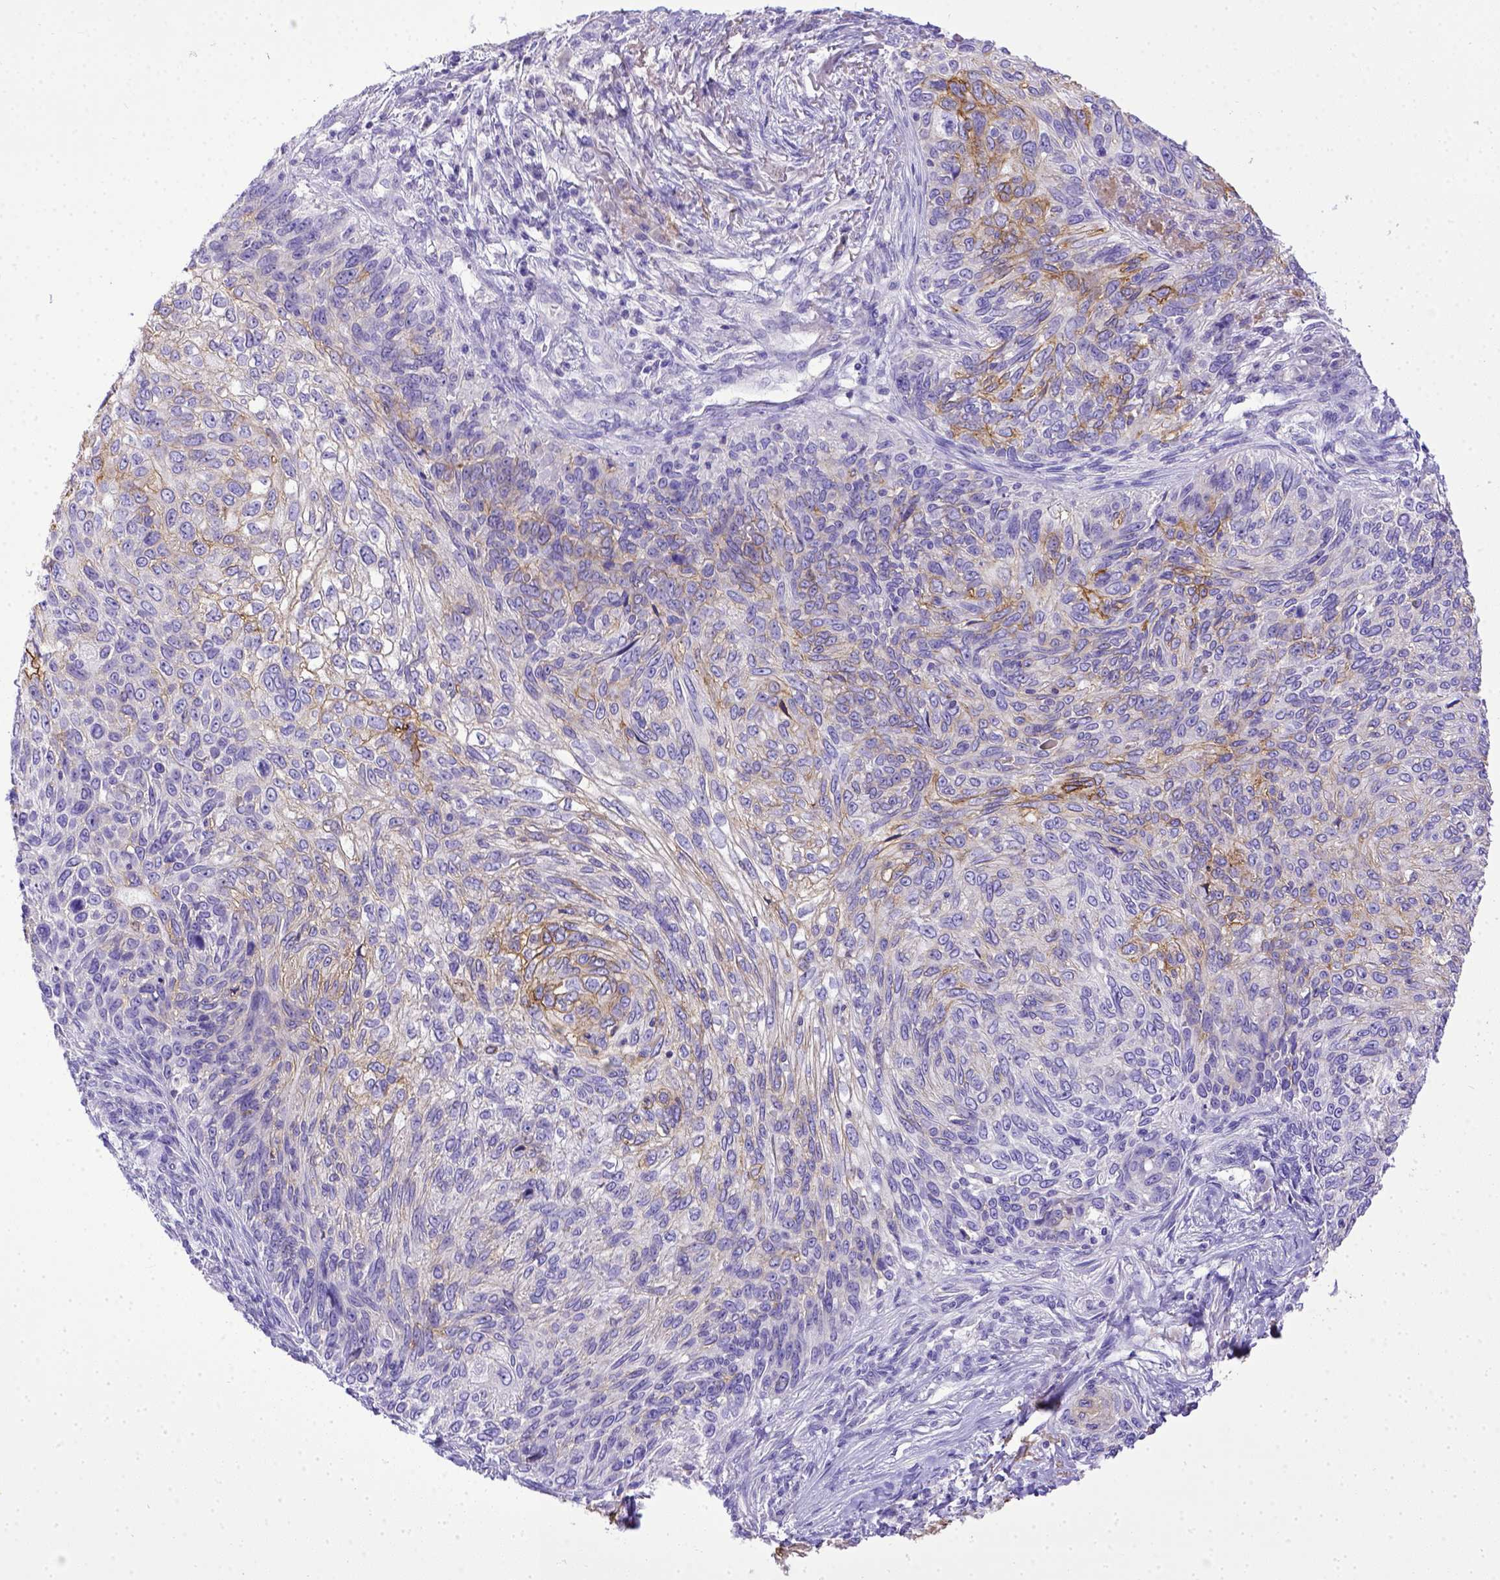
{"staining": {"intensity": "moderate", "quantity": "<25%", "location": "cytoplasmic/membranous"}, "tissue": "skin cancer", "cell_type": "Tumor cells", "image_type": "cancer", "snomed": [{"axis": "morphology", "description": "Squamous cell carcinoma, NOS"}, {"axis": "topography", "description": "Skin"}], "caption": "This is an image of immunohistochemistry (IHC) staining of skin cancer (squamous cell carcinoma), which shows moderate staining in the cytoplasmic/membranous of tumor cells.", "gene": "BTN1A1", "patient": {"sex": "male", "age": 92}}